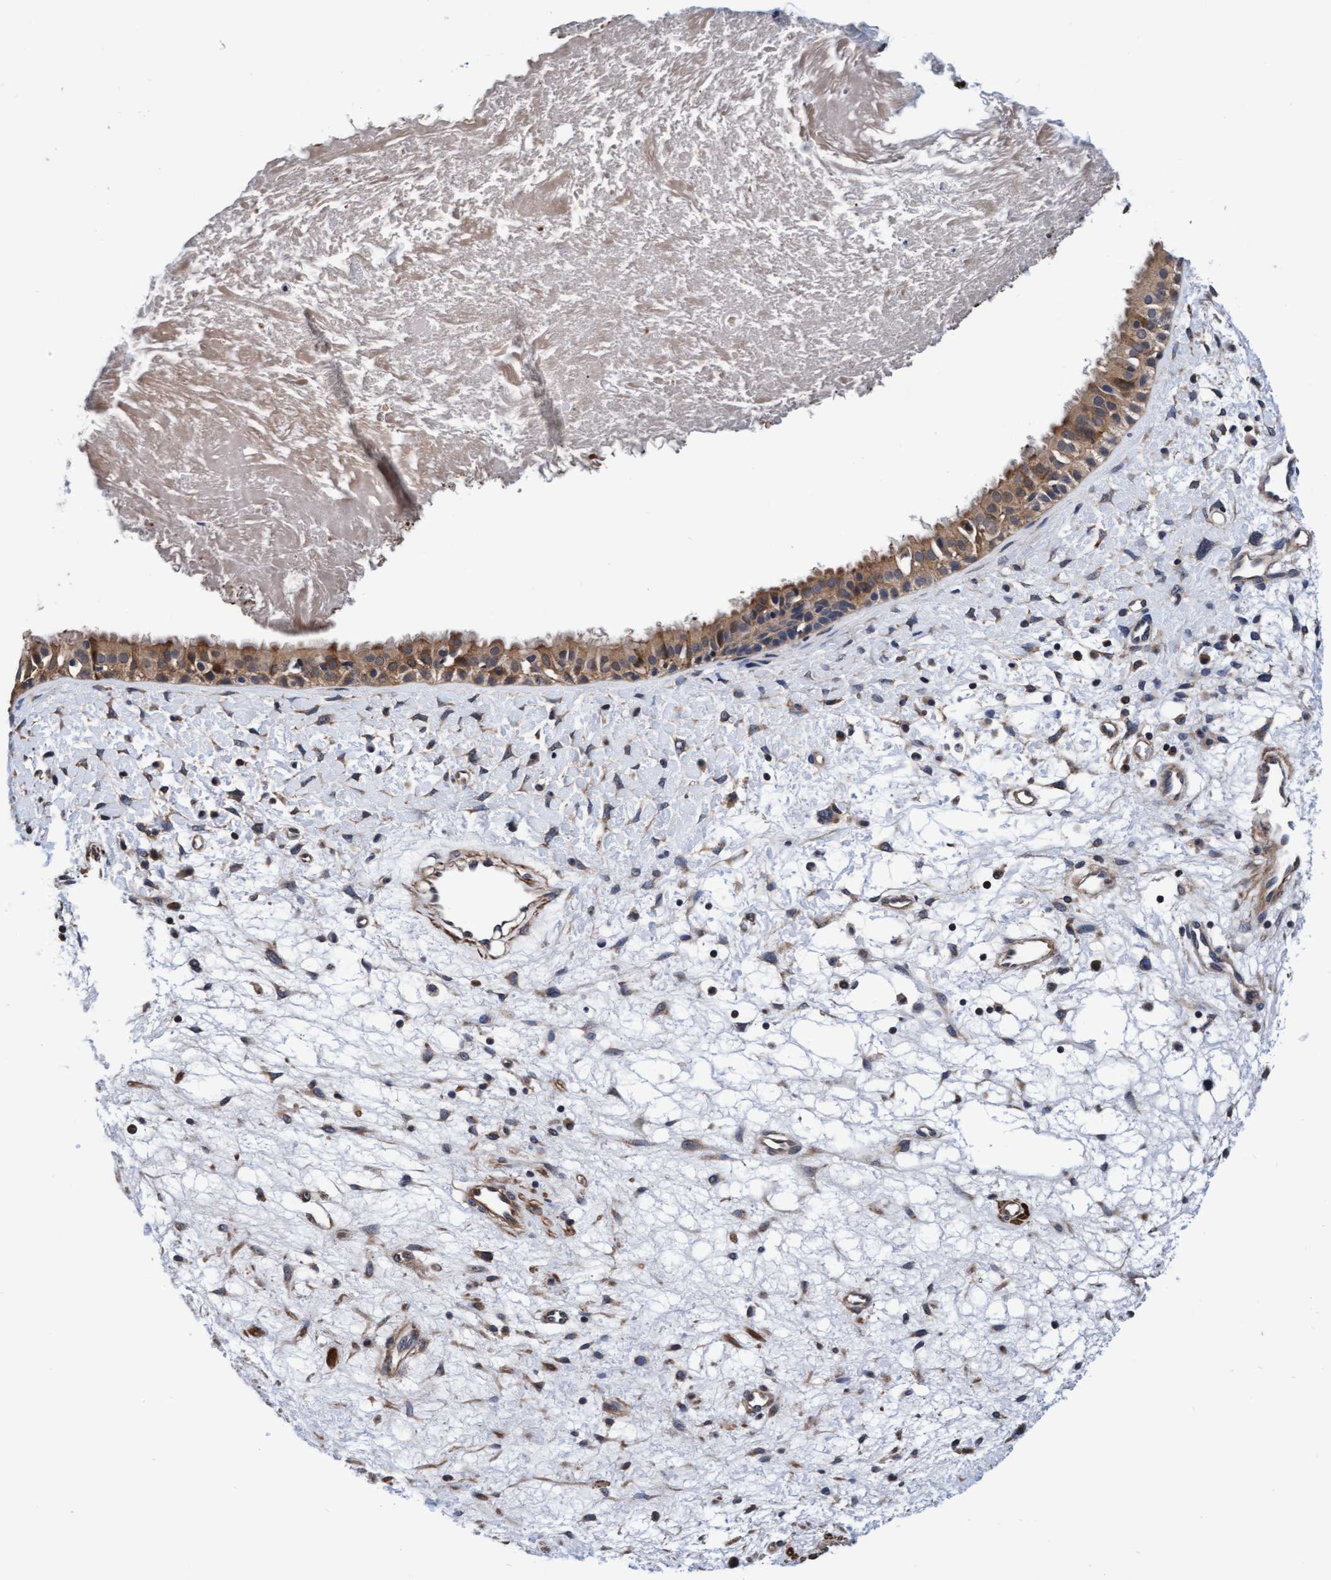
{"staining": {"intensity": "moderate", "quantity": ">75%", "location": "cytoplasmic/membranous"}, "tissue": "nasopharynx", "cell_type": "Respiratory epithelial cells", "image_type": "normal", "snomed": [{"axis": "morphology", "description": "Normal tissue, NOS"}, {"axis": "topography", "description": "Nasopharynx"}], "caption": "An immunohistochemistry micrograph of normal tissue is shown. Protein staining in brown highlights moderate cytoplasmic/membranous positivity in nasopharynx within respiratory epithelial cells.", "gene": "EFCAB13", "patient": {"sex": "male", "age": 22}}